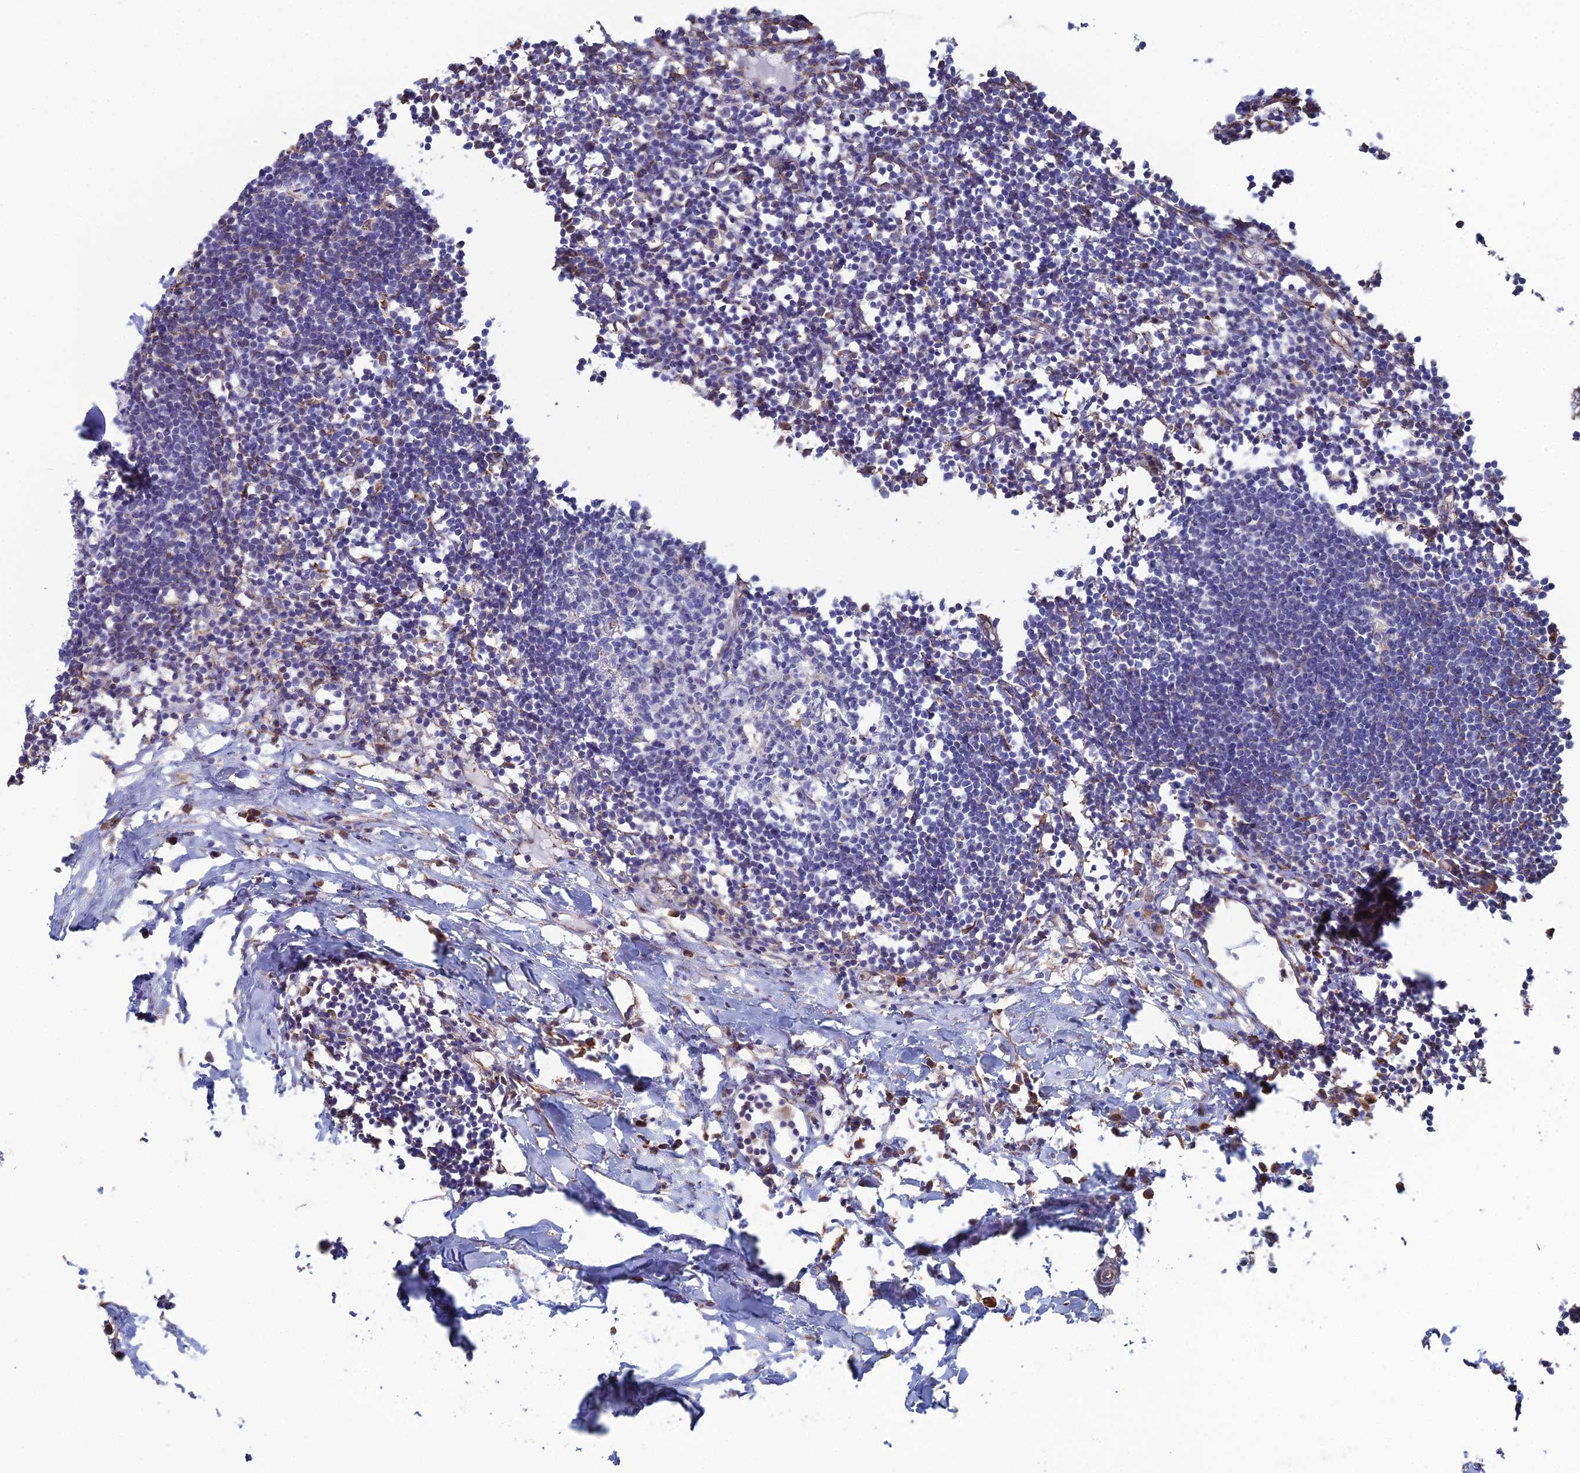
{"staining": {"intensity": "negative", "quantity": "none", "location": "none"}, "tissue": "lymph node", "cell_type": "Germinal center cells", "image_type": "normal", "snomed": [{"axis": "morphology", "description": "Normal tissue, NOS"}, {"axis": "morphology", "description": "Malignant melanoma, Metastatic site"}, {"axis": "topography", "description": "Lymph node"}], "caption": "This is an immunohistochemistry photomicrograph of normal lymph node. There is no staining in germinal center cells.", "gene": "CLVS2", "patient": {"sex": "male", "age": 41}}